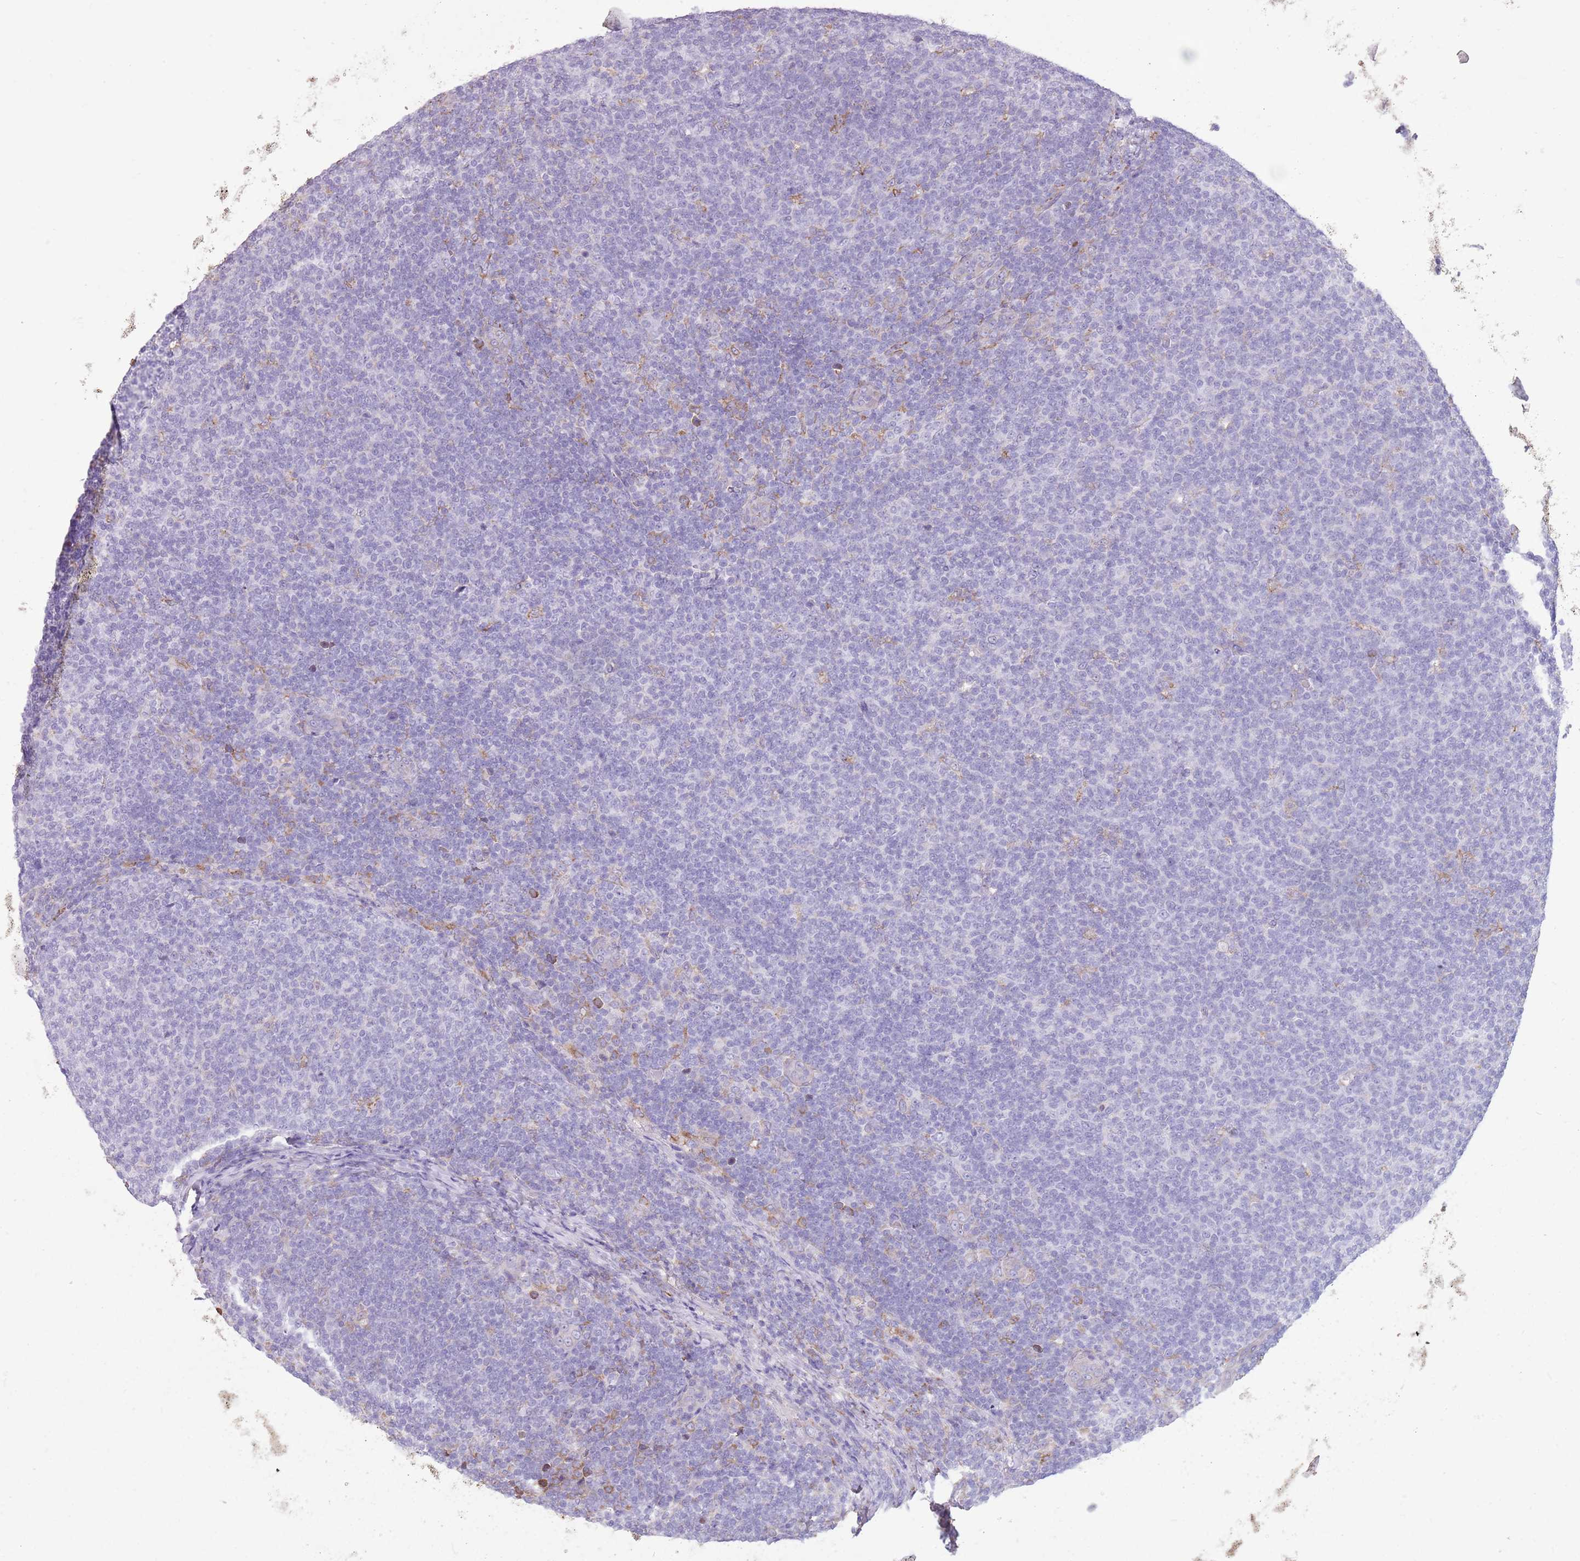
{"staining": {"intensity": "negative", "quantity": "none", "location": "none"}, "tissue": "lymphoma", "cell_type": "Tumor cells", "image_type": "cancer", "snomed": [{"axis": "morphology", "description": "Malignant lymphoma, non-Hodgkin's type, Low grade"}, {"axis": "topography", "description": "Lymph node"}], "caption": "Human lymphoma stained for a protein using IHC reveals no staining in tumor cells.", "gene": "KCTD19", "patient": {"sex": "male", "age": 66}}